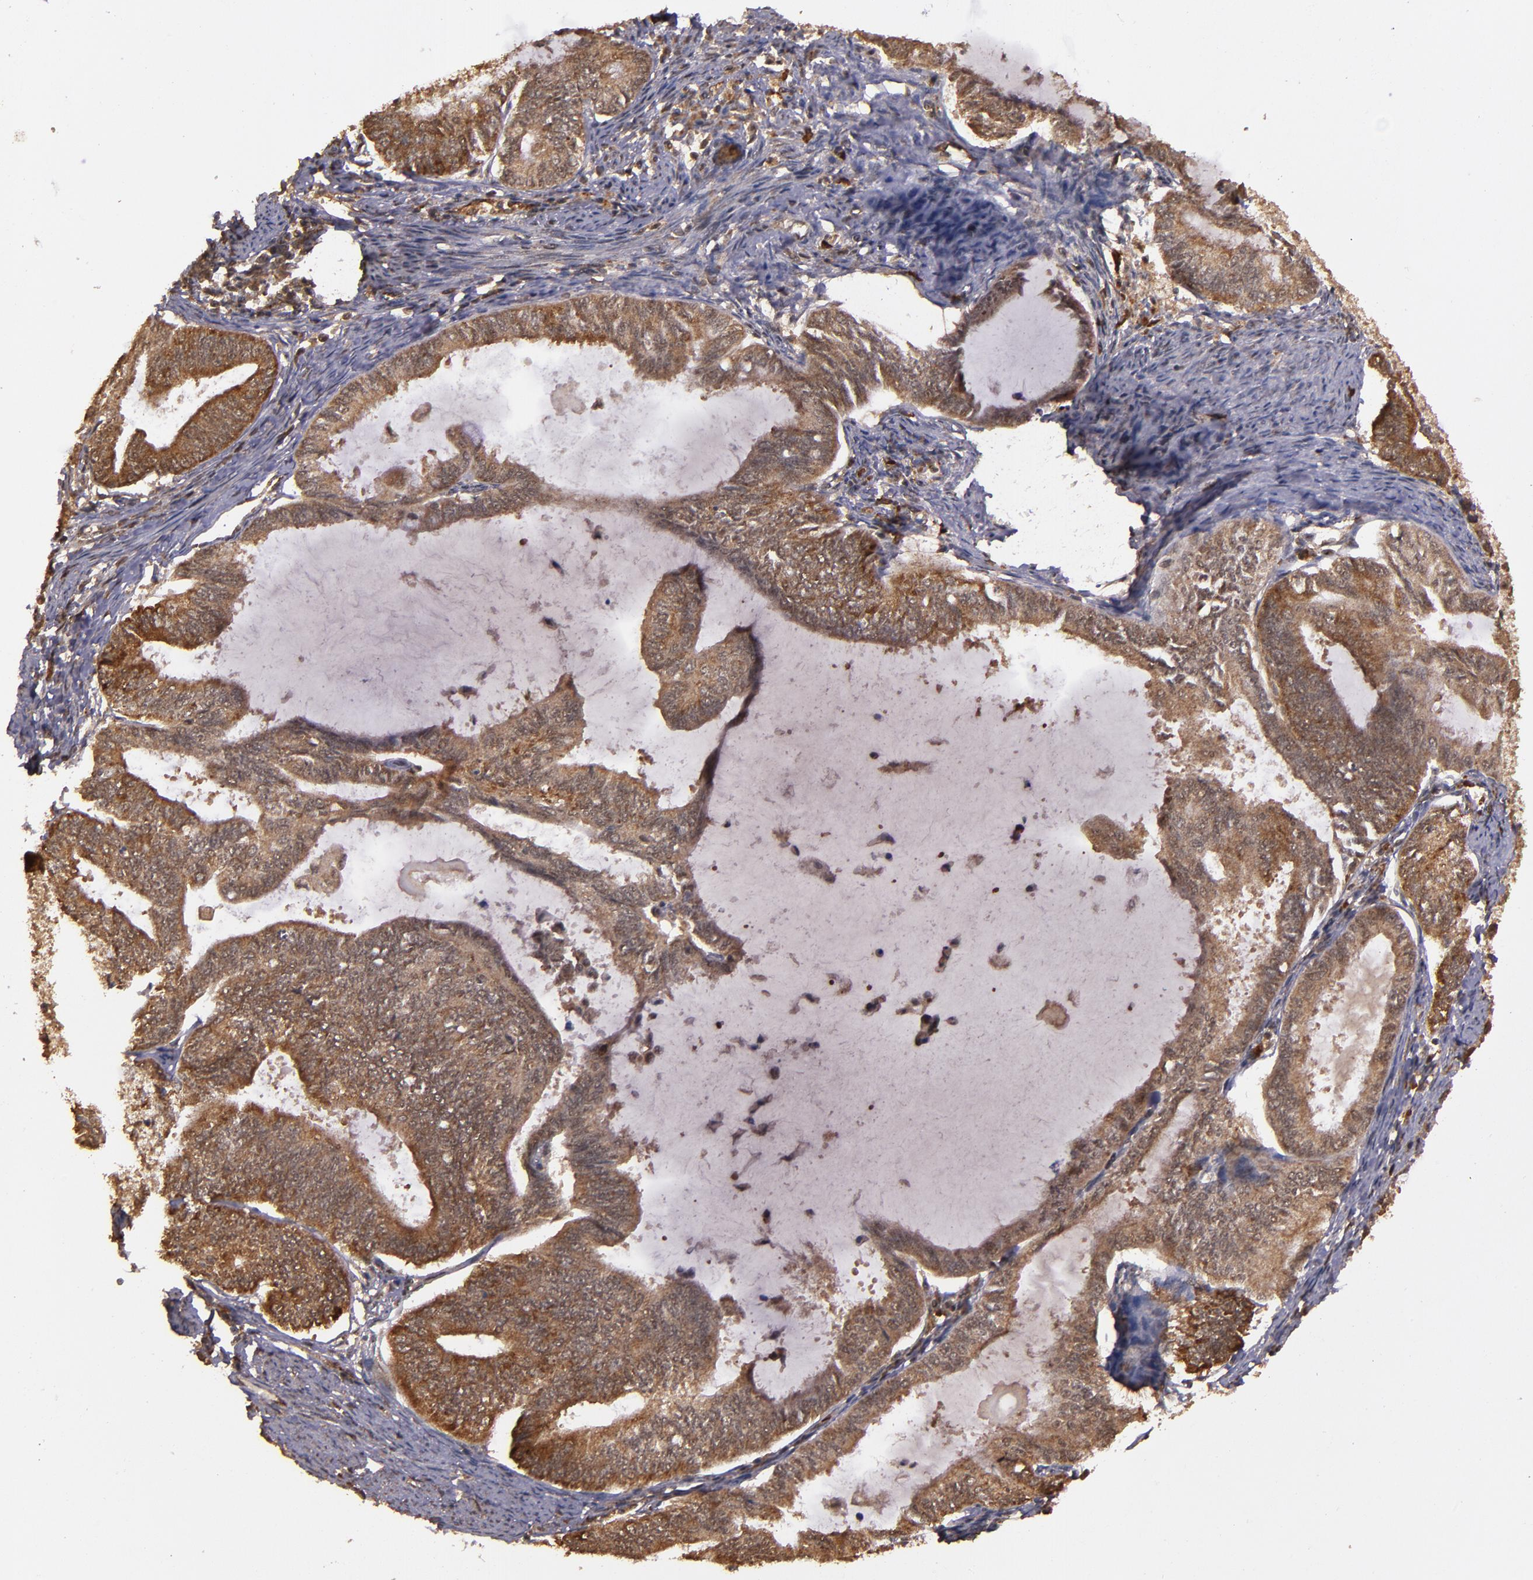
{"staining": {"intensity": "strong", "quantity": ">75%", "location": "cytoplasmic/membranous,nuclear"}, "tissue": "endometrial cancer", "cell_type": "Tumor cells", "image_type": "cancer", "snomed": [{"axis": "morphology", "description": "Adenocarcinoma, NOS"}, {"axis": "topography", "description": "Endometrium"}], "caption": "This micrograph demonstrates endometrial adenocarcinoma stained with IHC to label a protein in brown. The cytoplasmic/membranous and nuclear of tumor cells show strong positivity for the protein. Nuclei are counter-stained blue.", "gene": "RIOK3", "patient": {"sex": "female", "age": 86}}